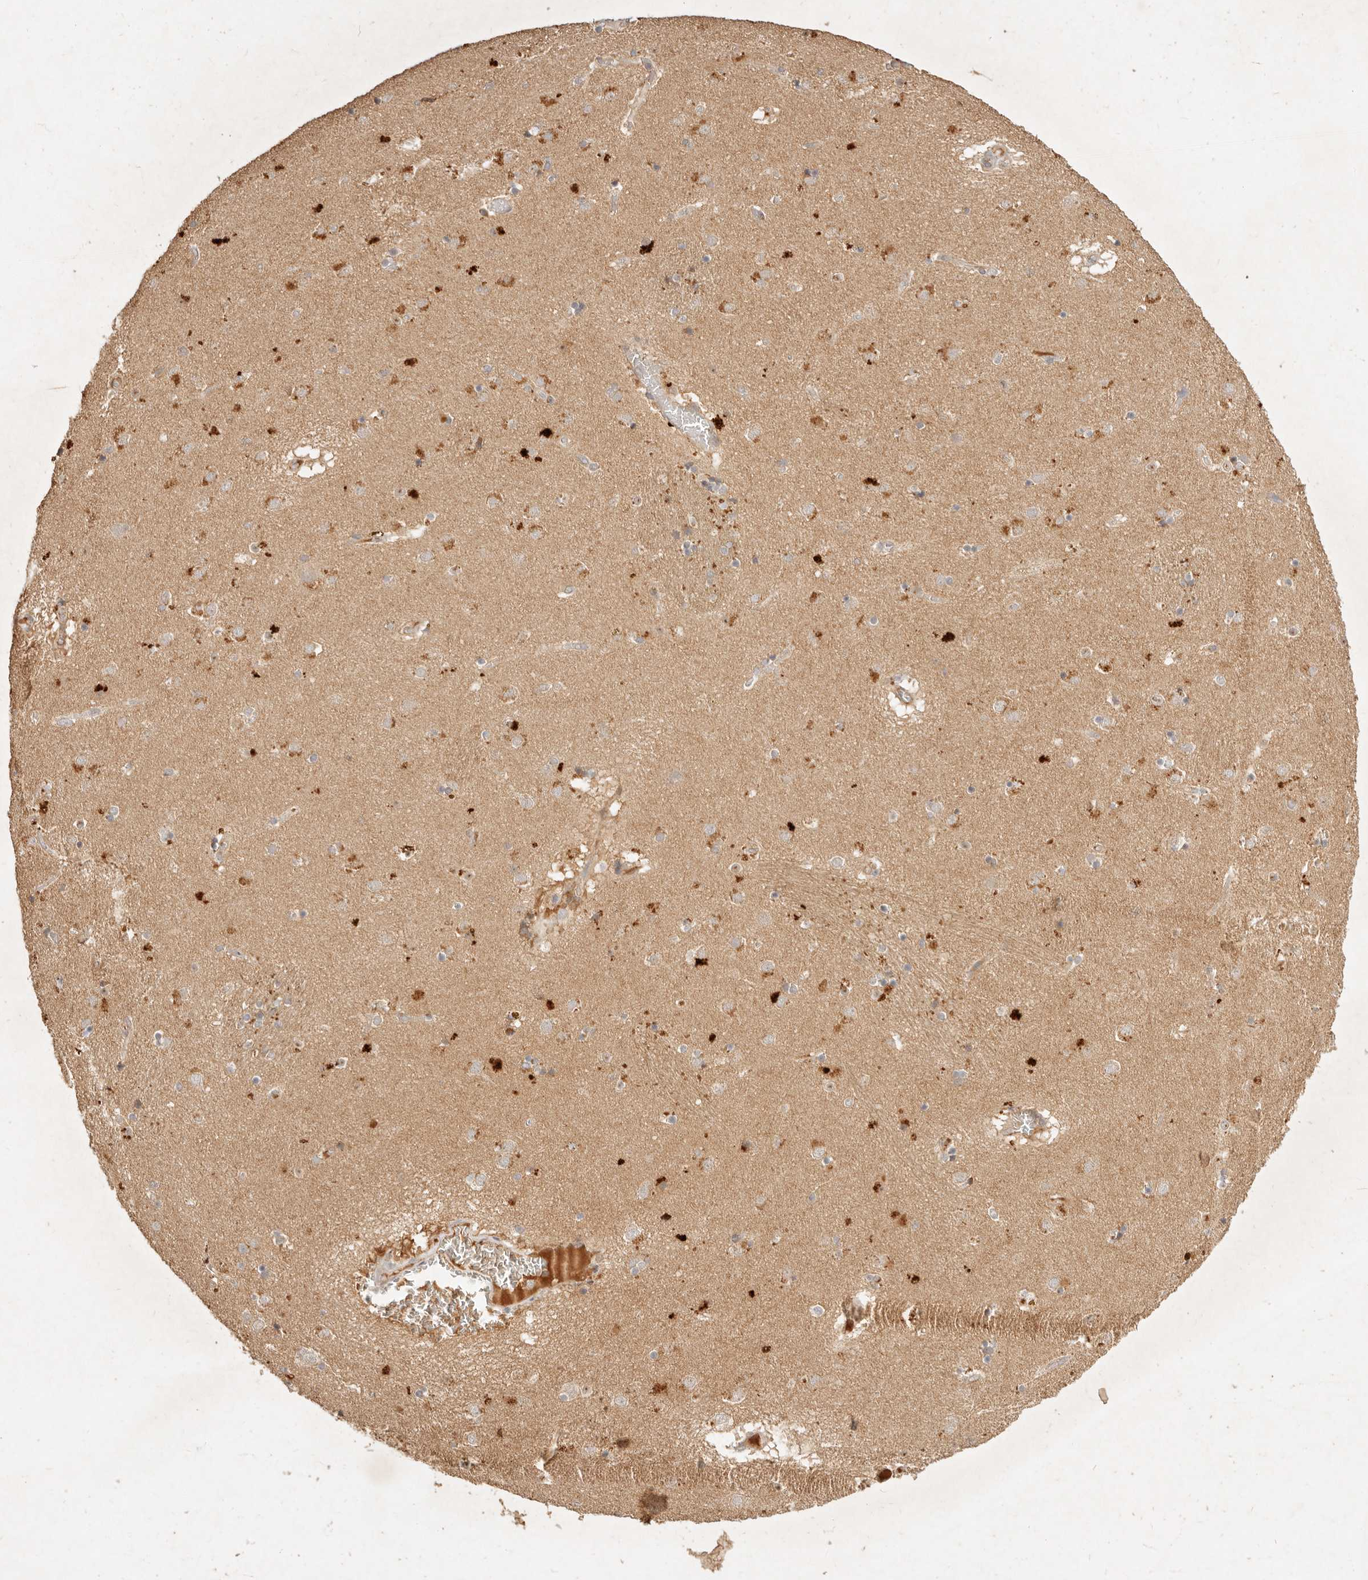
{"staining": {"intensity": "moderate", "quantity": "<25%", "location": "cytoplasmic/membranous"}, "tissue": "caudate", "cell_type": "Glial cells", "image_type": "normal", "snomed": [{"axis": "morphology", "description": "Normal tissue, NOS"}, {"axis": "topography", "description": "Lateral ventricle wall"}], "caption": "Immunohistochemical staining of normal caudate displays moderate cytoplasmic/membranous protein expression in approximately <25% of glial cells. The protein is shown in brown color, while the nuclei are stained blue.", "gene": "FREM2", "patient": {"sex": "male", "age": 70}}